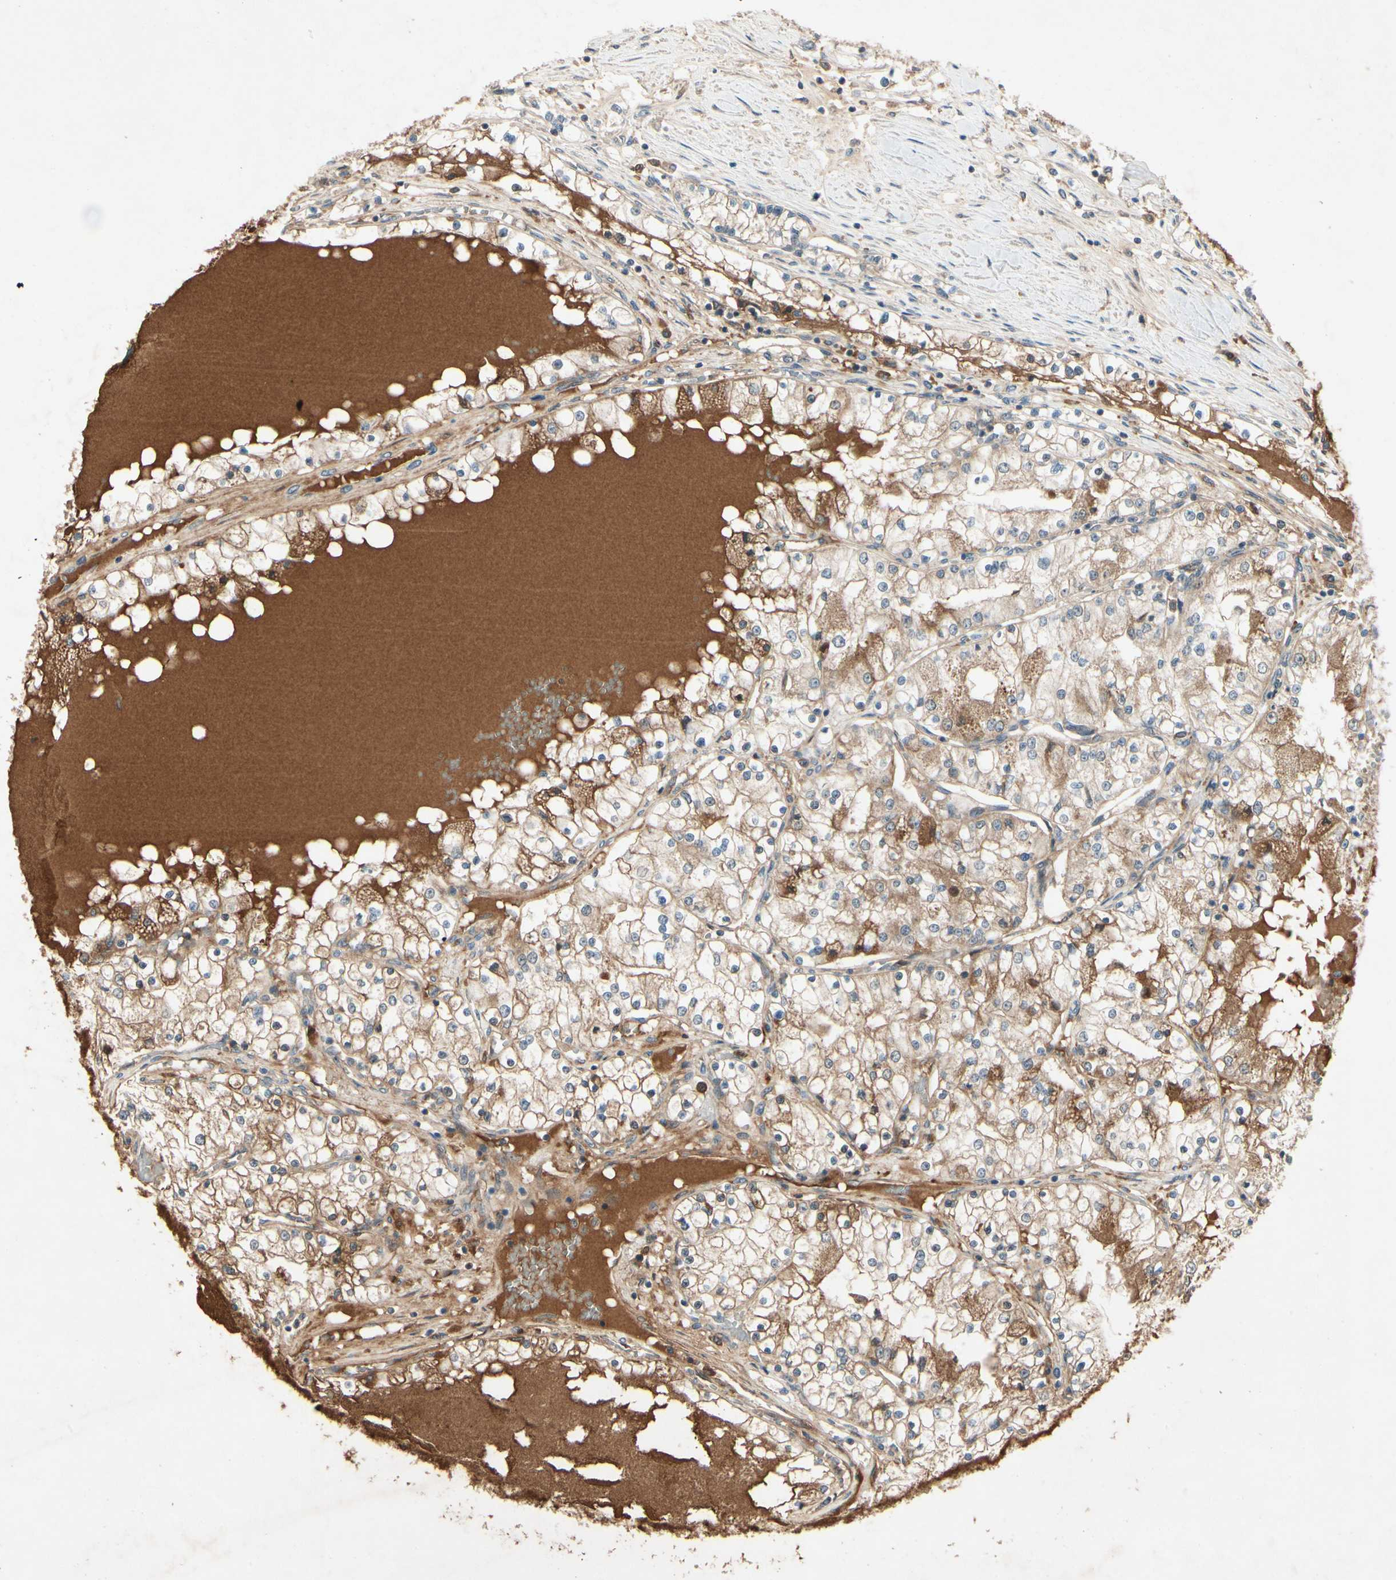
{"staining": {"intensity": "moderate", "quantity": ">75%", "location": "cytoplasmic/membranous"}, "tissue": "renal cancer", "cell_type": "Tumor cells", "image_type": "cancer", "snomed": [{"axis": "morphology", "description": "Adenocarcinoma, NOS"}, {"axis": "topography", "description": "Kidney"}], "caption": "Renal adenocarcinoma stained for a protein (brown) exhibits moderate cytoplasmic/membranous positive positivity in approximately >75% of tumor cells.", "gene": "RNF14", "patient": {"sex": "male", "age": 68}}